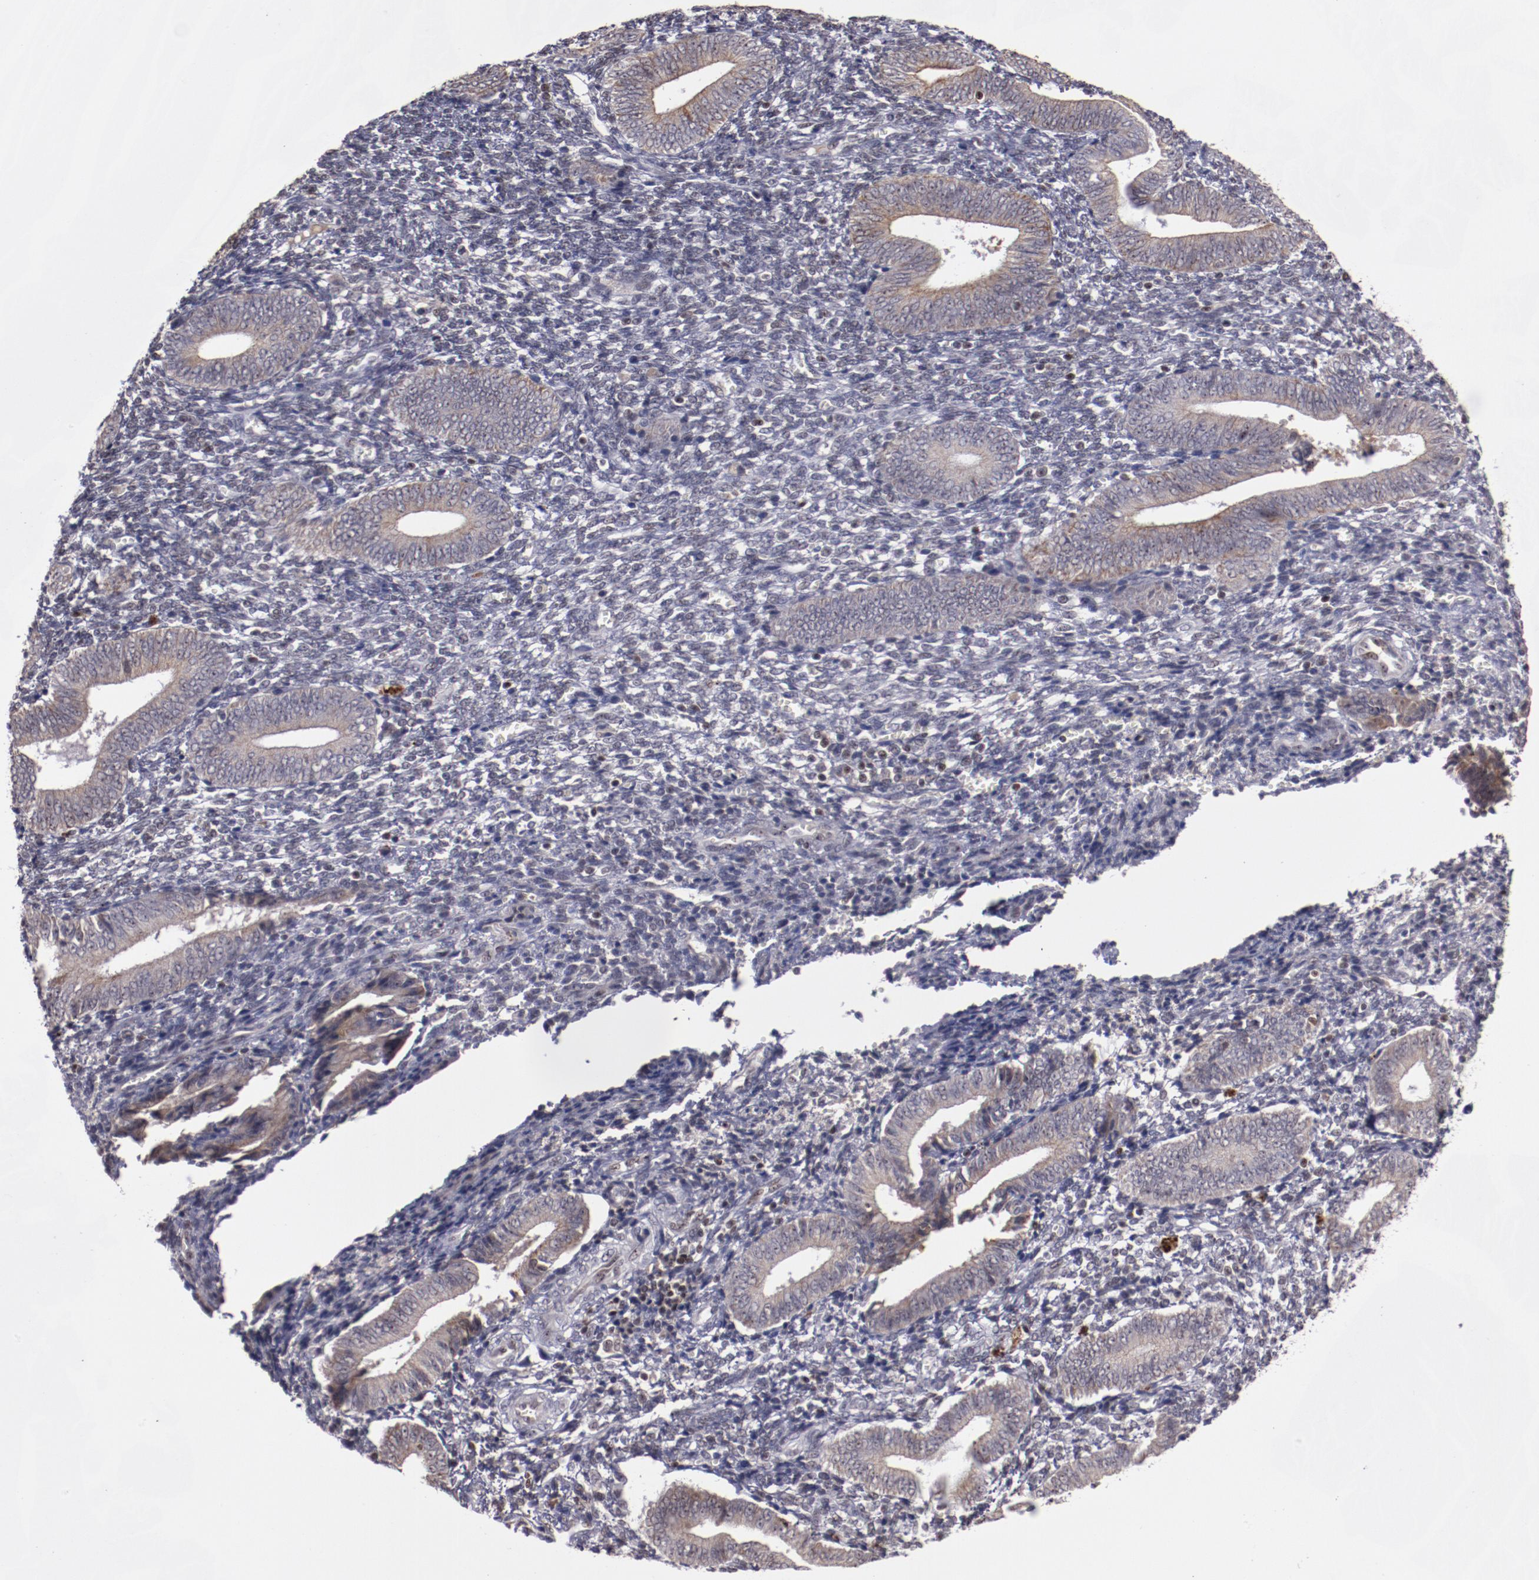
{"staining": {"intensity": "weak", "quantity": "25%-75%", "location": "nuclear"}, "tissue": "endometrium", "cell_type": "Cells in endometrial stroma", "image_type": "normal", "snomed": [{"axis": "morphology", "description": "Normal tissue, NOS"}, {"axis": "topography", "description": "Uterus"}, {"axis": "topography", "description": "Endometrium"}], "caption": "DAB immunohistochemical staining of benign human endometrium demonstrates weak nuclear protein positivity in approximately 25%-75% of cells in endometrial stroma.", "gene": "DDX24", "patient": {"sex": "female", "age": 33}}